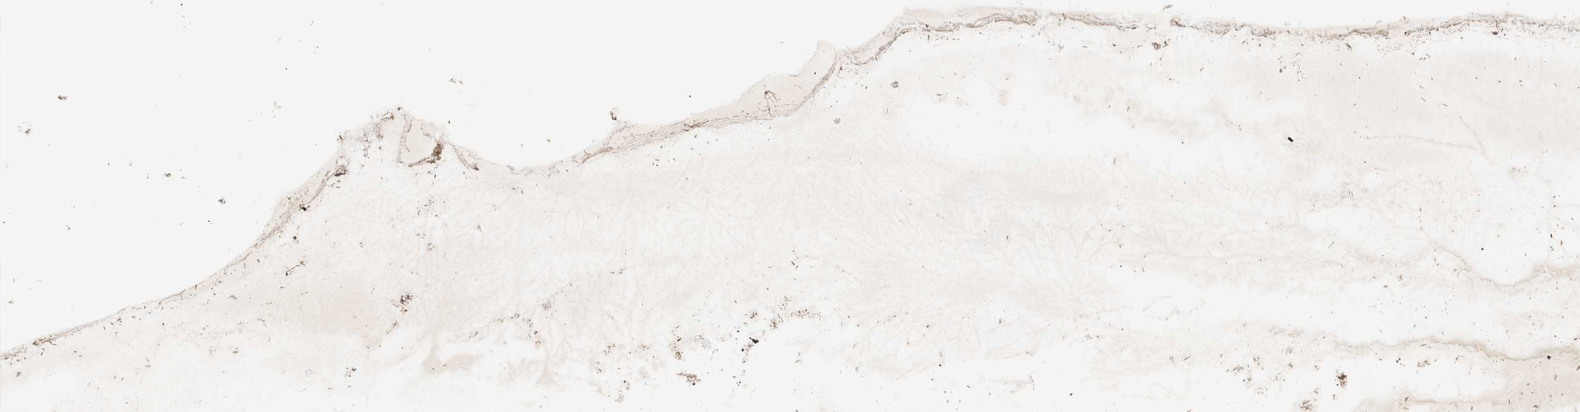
{"staining": {"intensity": "negative", "quantity": "none", "location": "none"}, "tissue": "adipose tissue", "cell_type": "Adipocytes", "image_type": "normal", "snomed": [{"axis": "morphology", "description": "Normal tissue, NOS"}, {"axis": "topography", "description": "Breast"}, {"axis": "topography", "description": "Soft tissue"}], "caption": "High magnification brightfield microscopy of benign adipose tissue stained with DAB (brown) and counterstained with hematoxylin (blue): adipocytes show no significant expression. The staining is performed using DAB brown chromogen with nuclei counter-stained in using hematoxylin.", "gene": "CLCN2", "patient": {"sex": "female", "age": 75}}